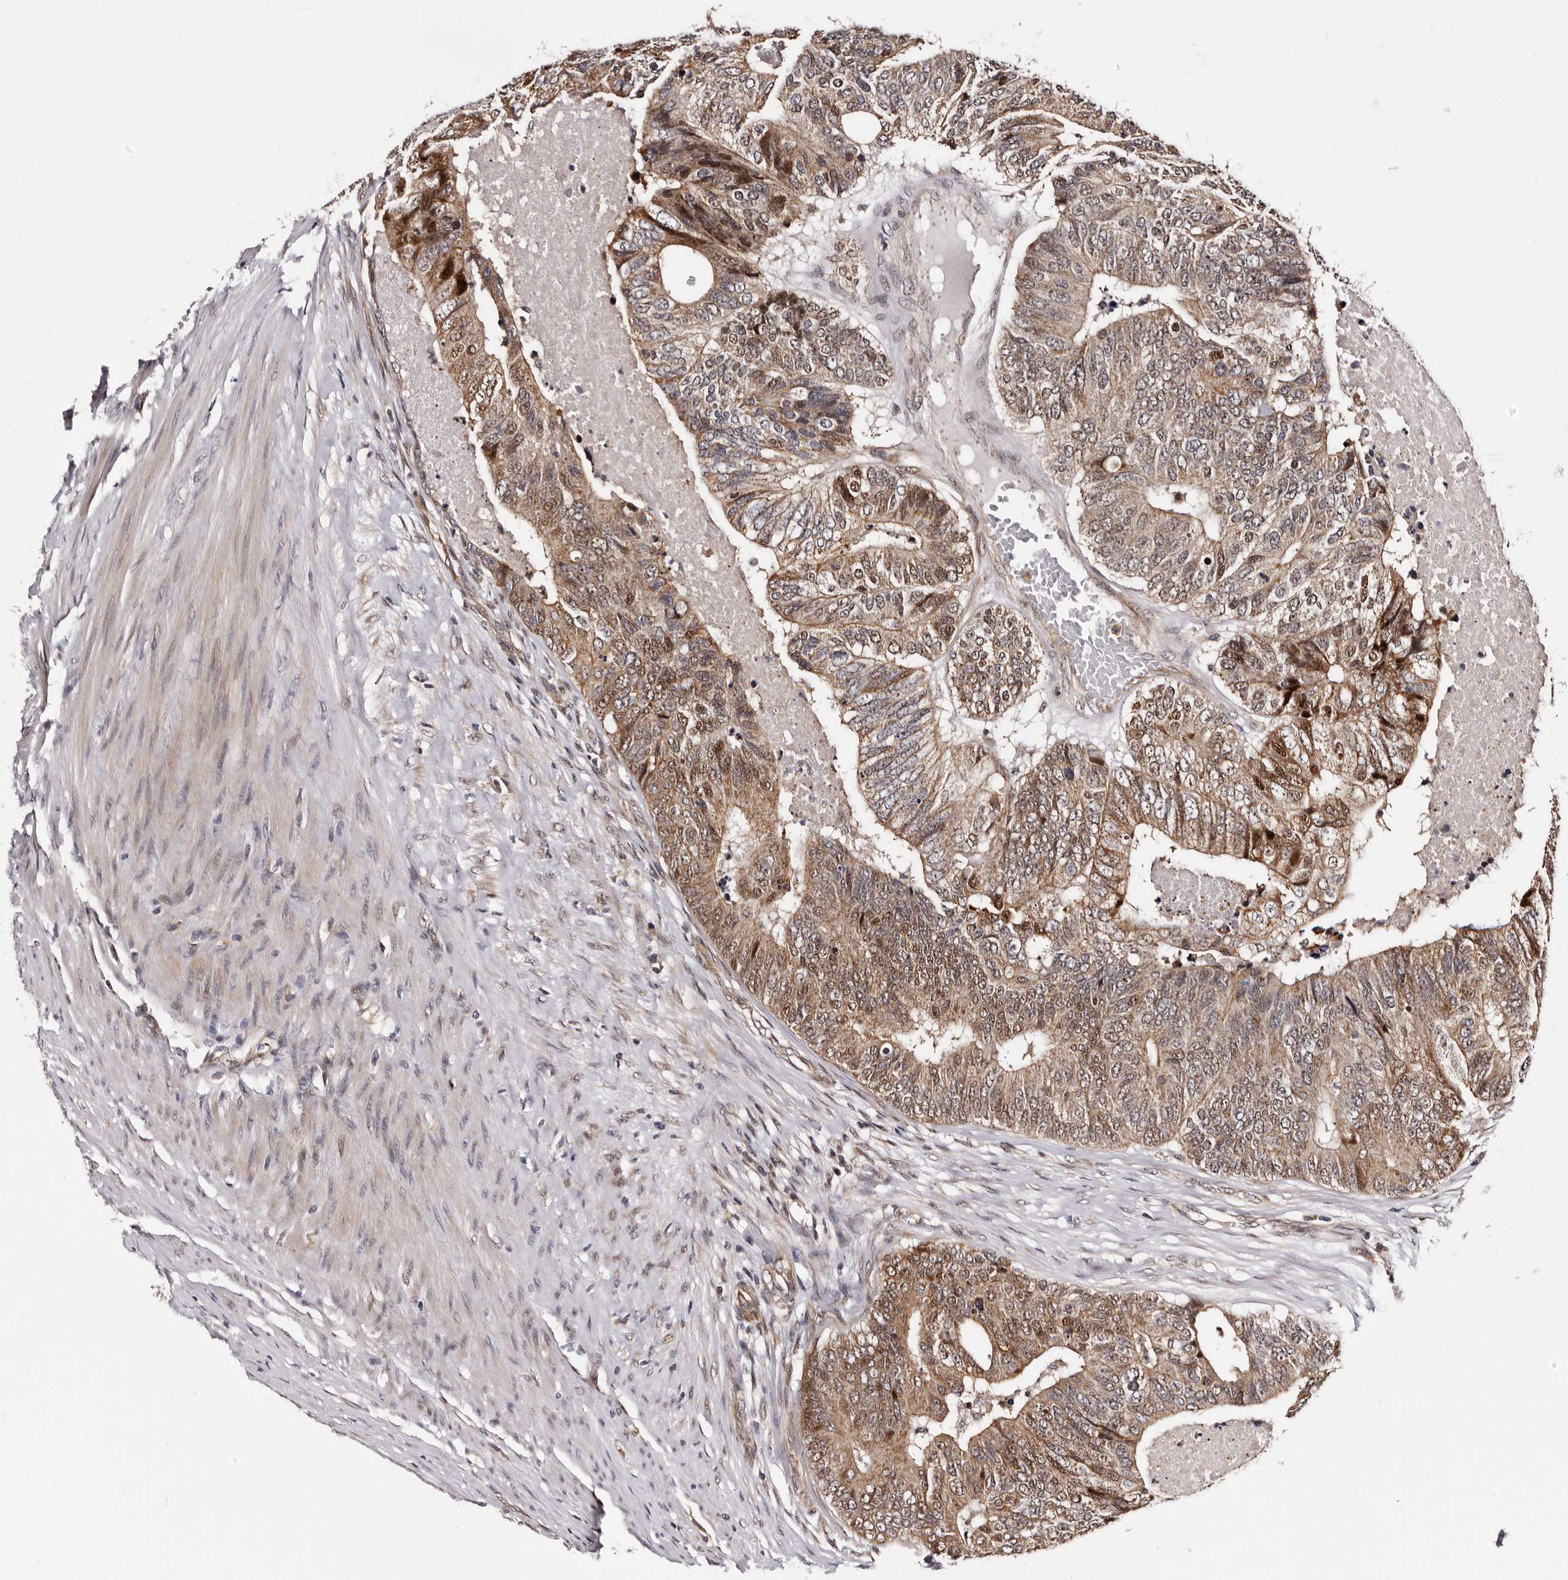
{"staining": {"intensity": "weak", "quantity": ">75%", "location": "cytoplasmic/membranous,nuclear"}, "tissue": "colorectal cancer", "cell_type": "Tumor cells", "image_type": "cancer", "snomed": [{"axis": "morphology", "description": "Adenocarcinoma, NOS"}, {"axis": "topography", "description": "Colon"}], "caption": "Immunohistochemistry (IHC) image of adenocarcinoma (colorectal) stained for a protein (brown), which displays low levels of weak cytoplasmic/membranous and nuclear positivity in approximately >75% of tumor cells.", "gene": "GLRX3", "patient": {"sex": "female", "age": 67}}